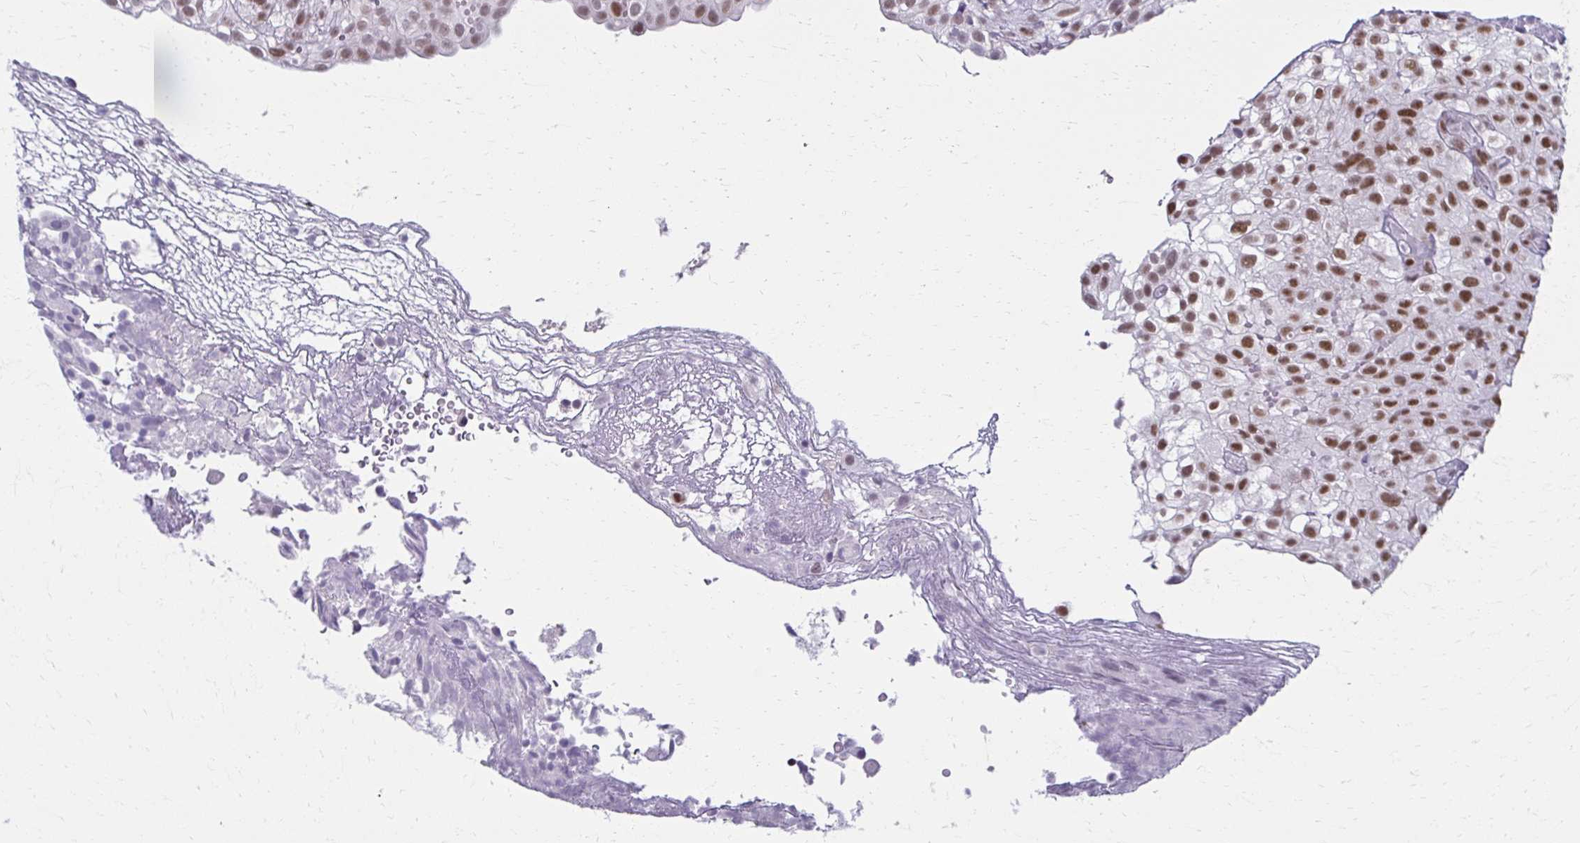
{"staining": {"intensity": "moderate", "quantity": ">75%", "location": "nuclear"}, "tissue": "urothelial cancer", "cell_type": "Tumor cells", "image_type": "cancer", "snomed": [{"axis": "morphology", "description": "Urothelial carcinoma, High grade"}, {"axis": "topography", "description": "Urinary bladder"}], "caption": "This is a photomicrograph of IHC staining of high-grade urothelial carcinoma, which shows moderate staining in the nuclear of tumor cells.", "gene": "IRF7", "patient": {"sex": "male", "age": 56}}